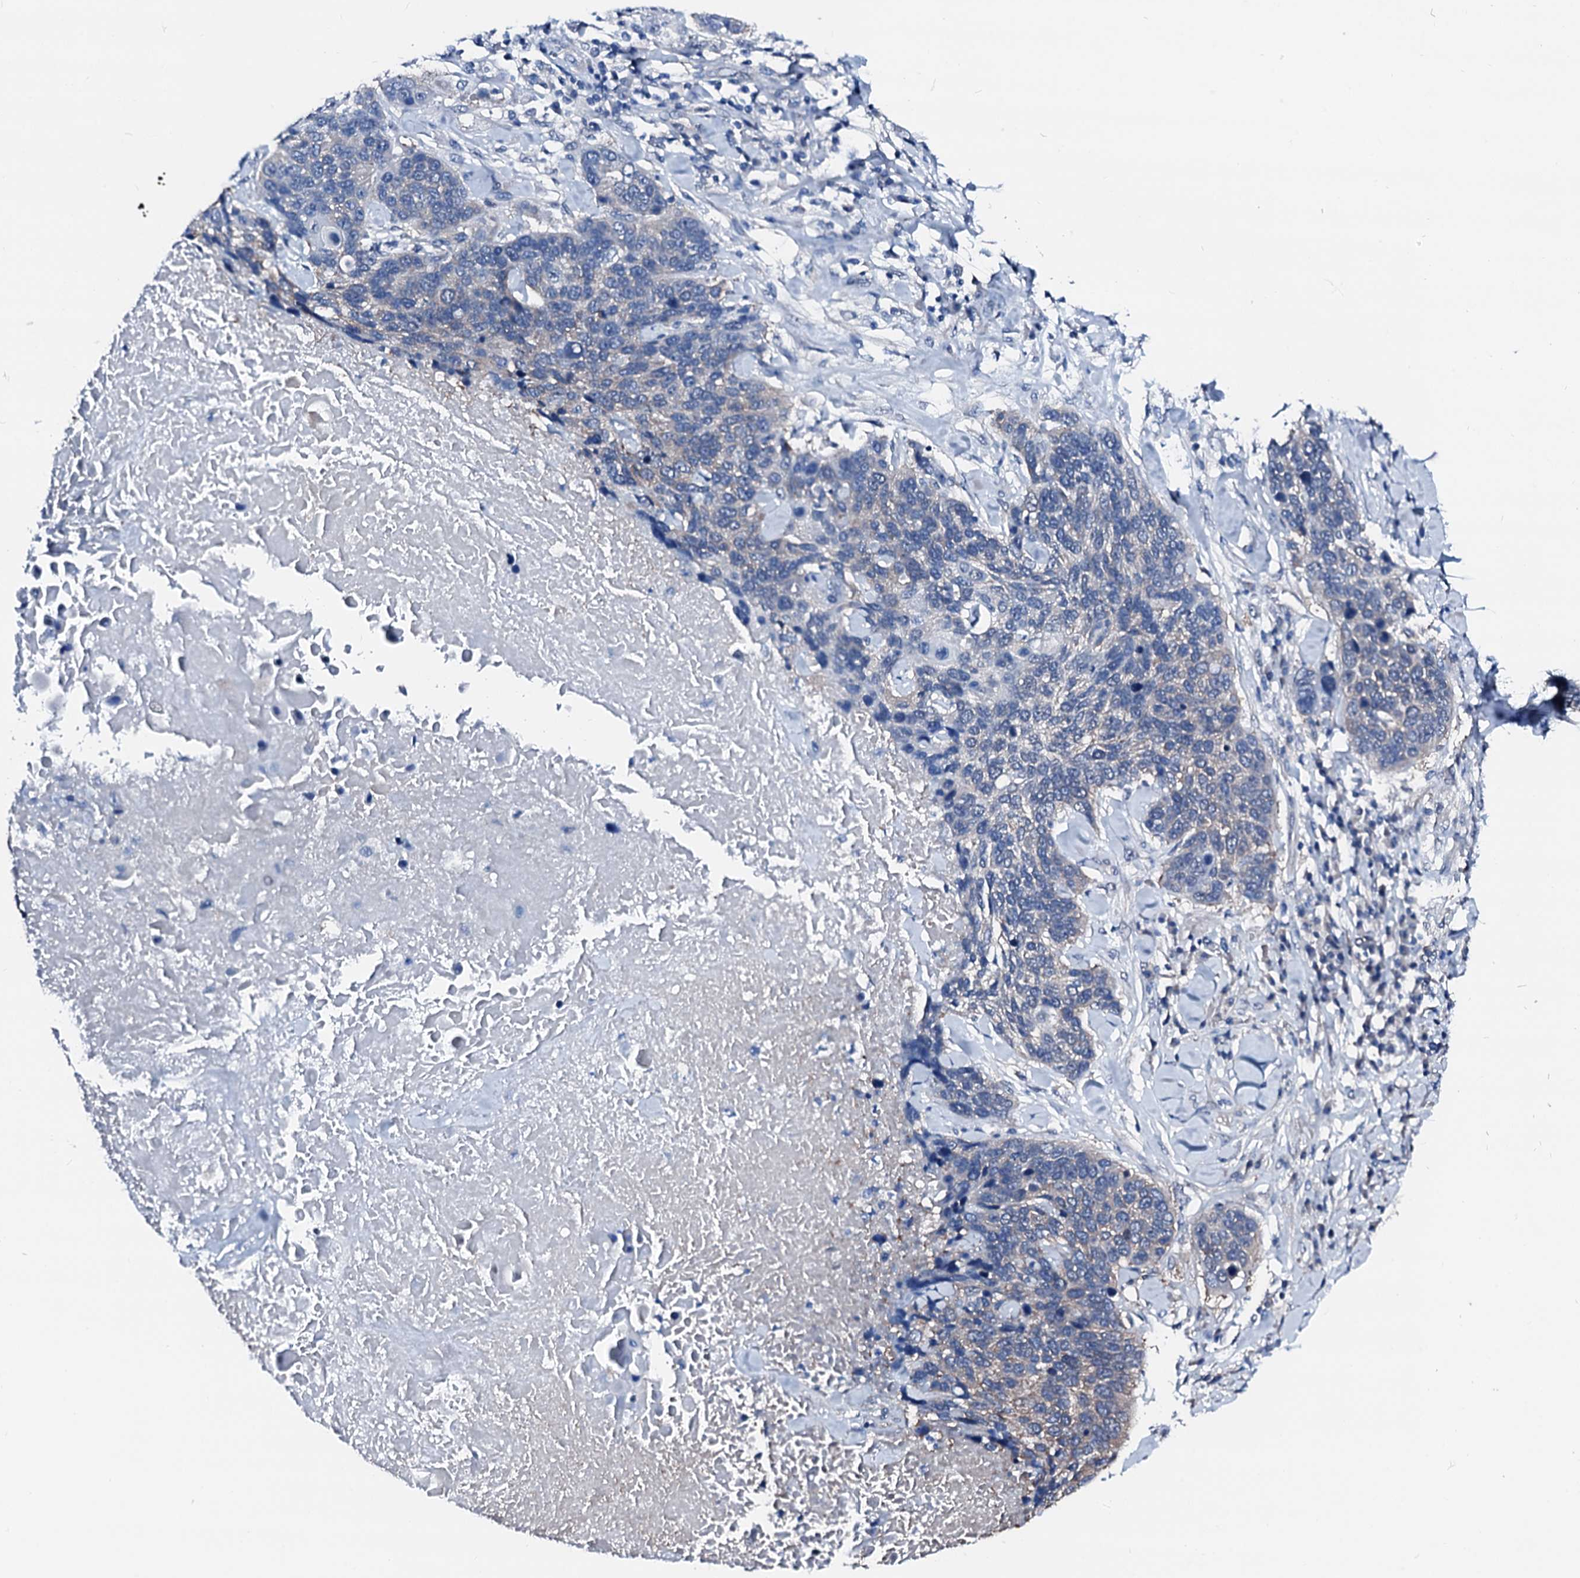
{"staining": {"intensity": "negative", "quantity": "none", "location": "none"}, "tissue": "lung cancer", "cell_type": "Tumor cells", "image_type": "cancer", "snomed": [{"axis": "morphology", "description": "Squamous cell carcinoma, NOS"}, {"axis": "topography", "description": "Lung"}], "caption": "The micrograph exhibits no significant positivity in tumor cells of lung cancer (squamous cell carcinoma). (DAB (3,3'-diaminobenzidine) immunohistochemistry visualized using brightfield microscopy, high magnification).", "gene": "CSN2", "patient": {"sex": "male", "age": 66}}